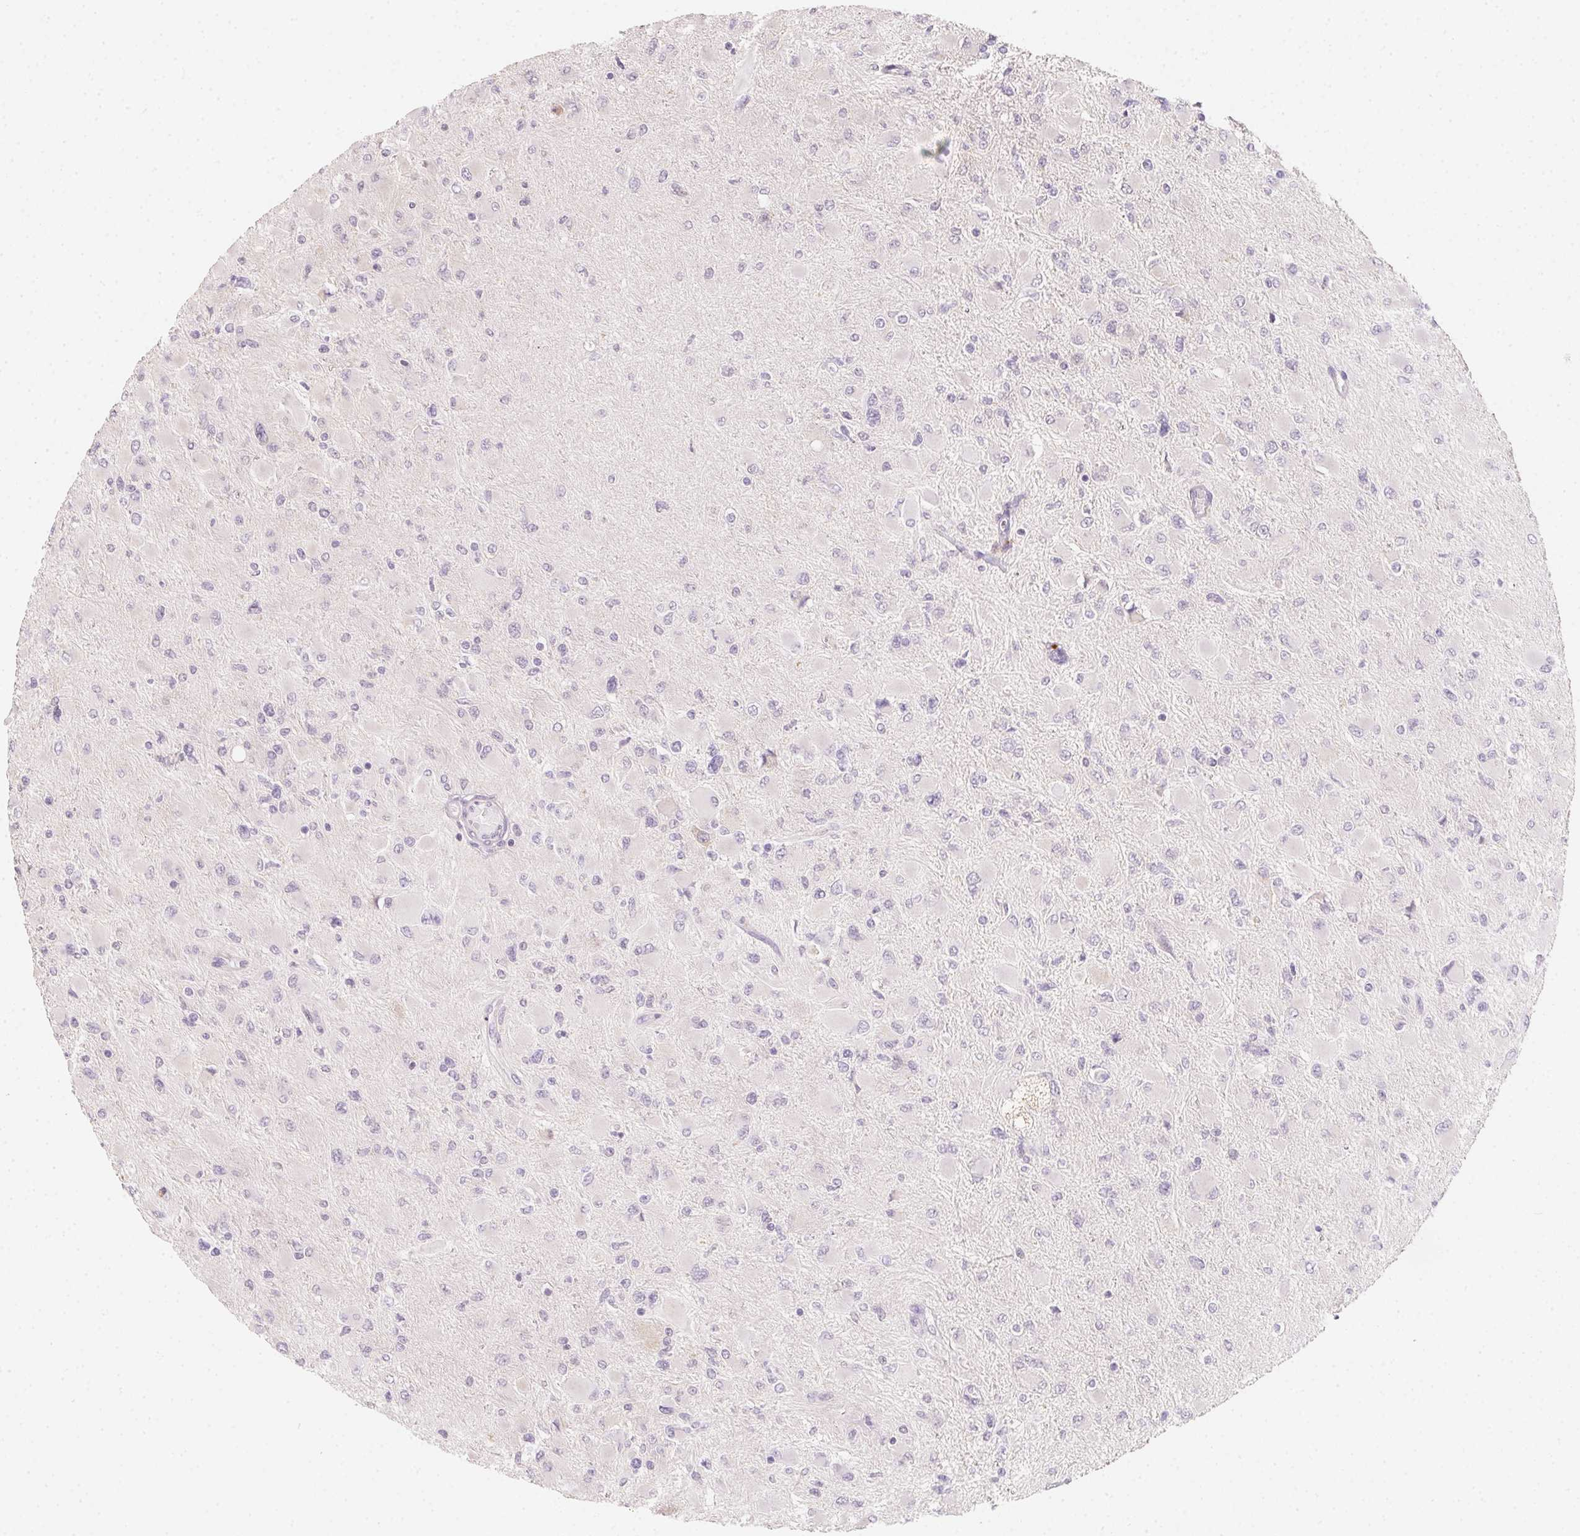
{"staining": {"intensity": "negative", "quantity": "none", "location": "none"}, "tissue": "glioma", "cell_type": "Tumor cells", "image_type": "cancer", "snomed": [{"axis": "morphology", "description": "Glioma, malignant, High grade"}, {"axis": "topography", "description": "Cerebral cortex"}], "caption": "Immunohistochemistry photomicrograph of human glioma stained for a protein (brown), which exhibits no staining in tumor cells. (DAB immunohistochemistry (IHC), high magnification).", "gene": "SLC6A18", "patient": {"sex": "female", "age": 36}}